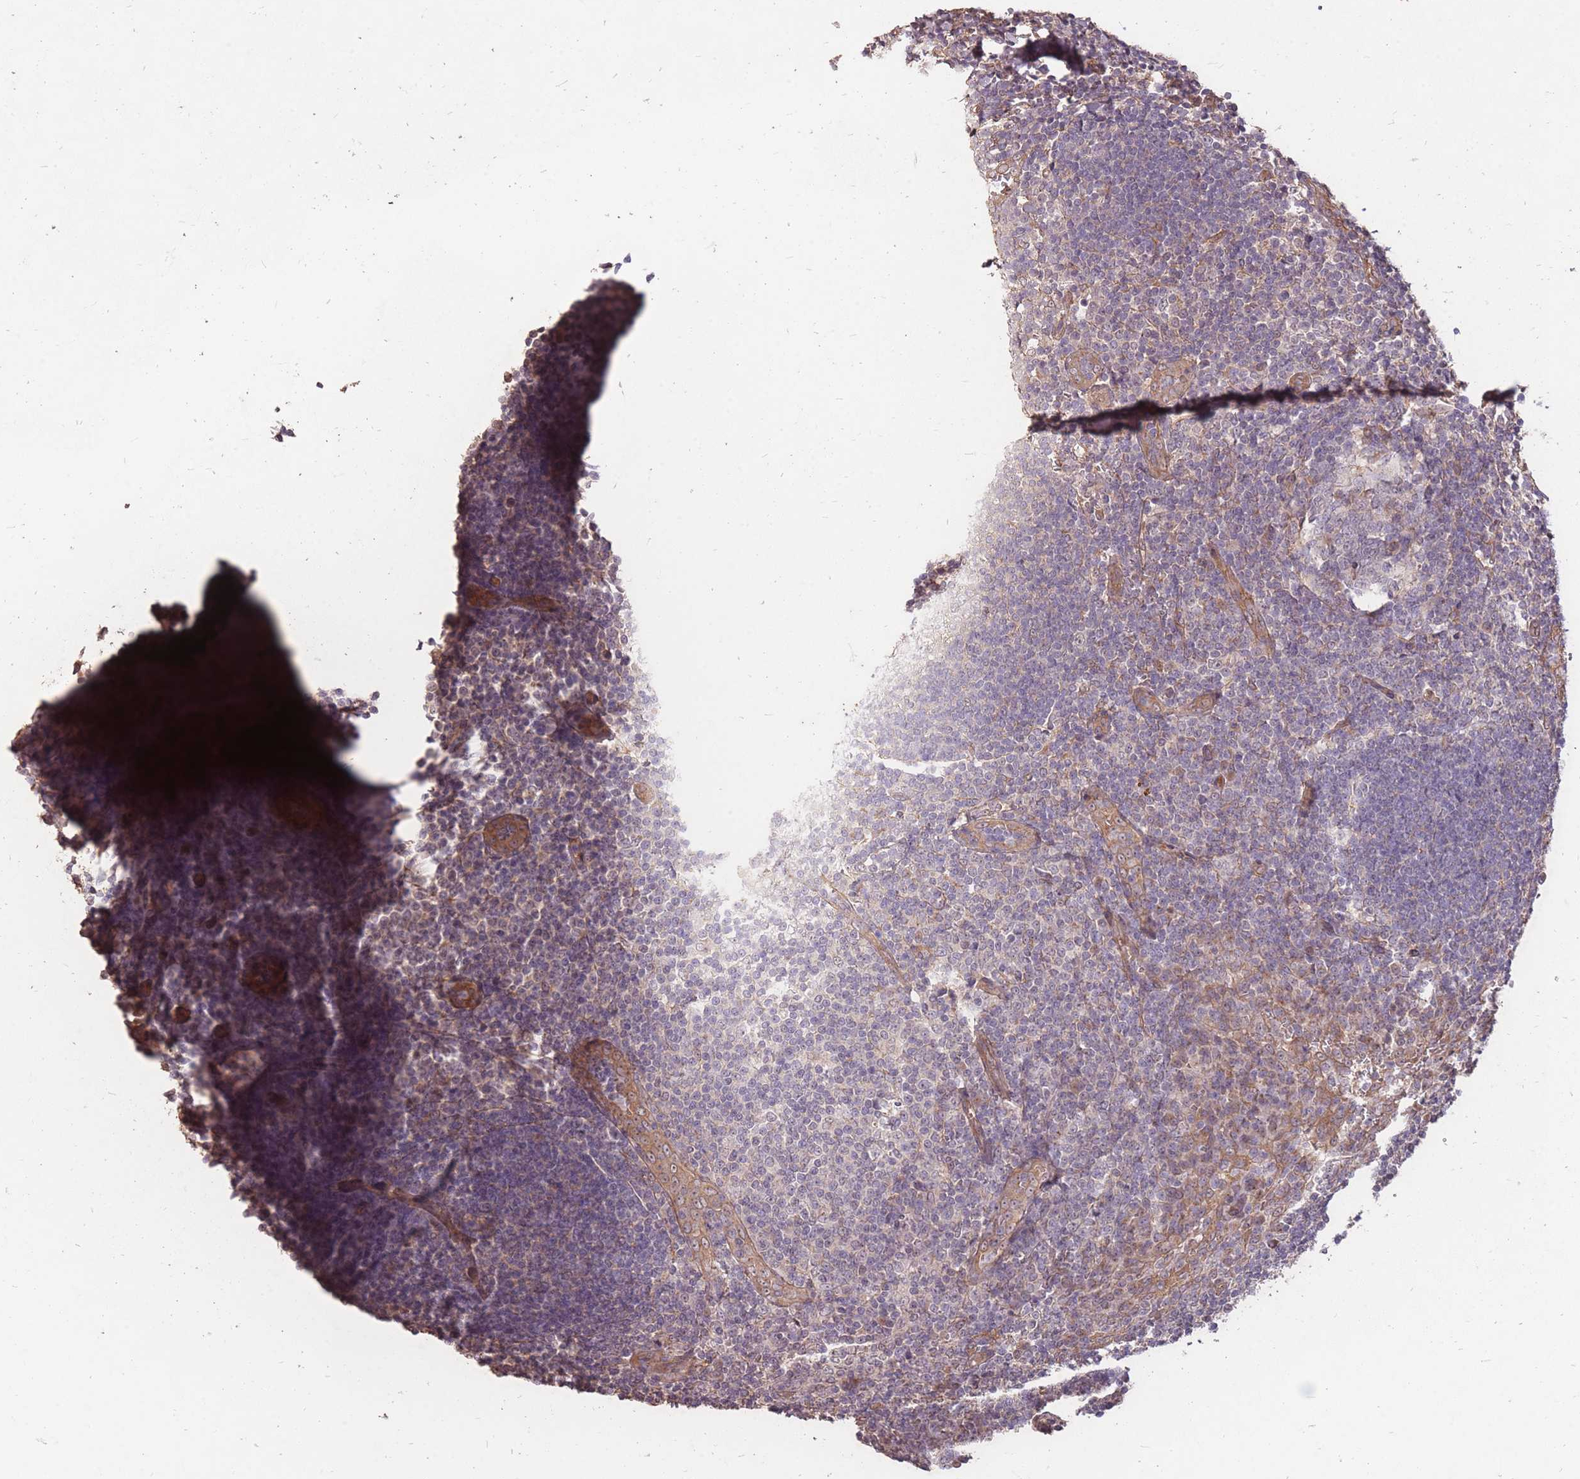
{"staining": {"intensity": "negative", "quantity": "none", "location": "none"}, "tissue": "tonsil", "cell_type": "Germinal center cells", "image_type": "normal", "snomed": [{"axis": "morphology", "description": "Normal tissue, NOS"}, {"axis": "topography", "description": "Tonsil"}], "caption": "This photomicrograph is of normal tonsil stained with immunohistochemistry to label a protein in brown with the nuclei are counter-stained blue. There is no staining in germinal center cells.", "gene": "DYNC1LI2", "patient": {"sex": "male", "age": 27}}